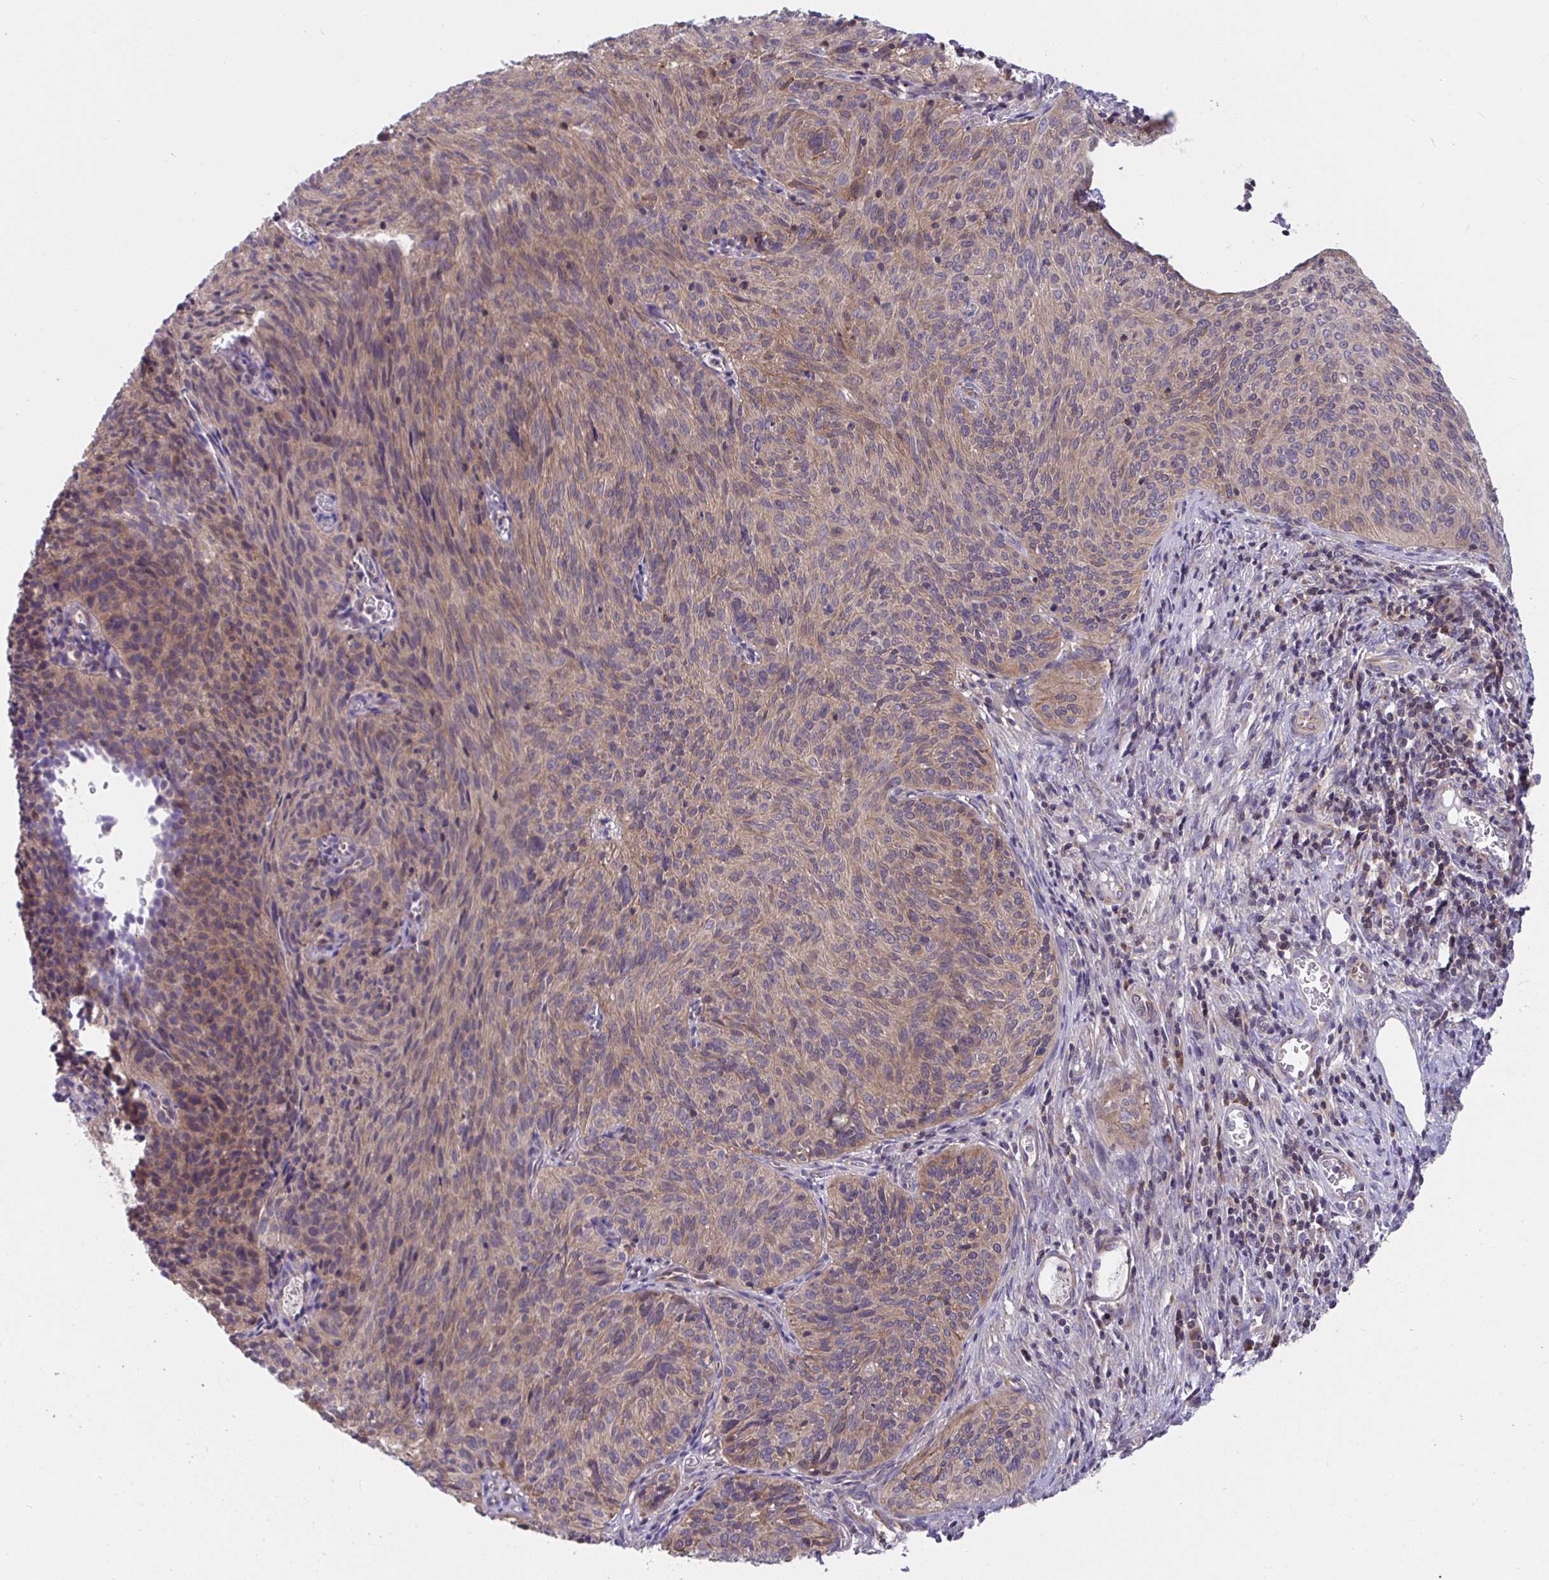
{"staining": {"intensity": "moderate", "quantity": ">75%", "location": "cytoplasmic/membranous"}, "tissue": "cervical cancer", "cell_type": "Tumor cells", "image_type": "cancer", "snomed": [{"axis": "morphology", "description": "Squamous cell carcinoma, NOS"}, {"axis": "topography", "description": "Cervix"}], "caption": "Immunohistochemistry photomicrograph of neoplastic tissue: cervical cancer stained using IHC demonstrates medium levels of moderate protein expression localized specifically in the cytoplasmic/membranous of tumor cells, appearing as a cytoplasmic/membranous brown color.", "gene": "PCDHB7", "patient": {"sex": "female", "age": 49}}